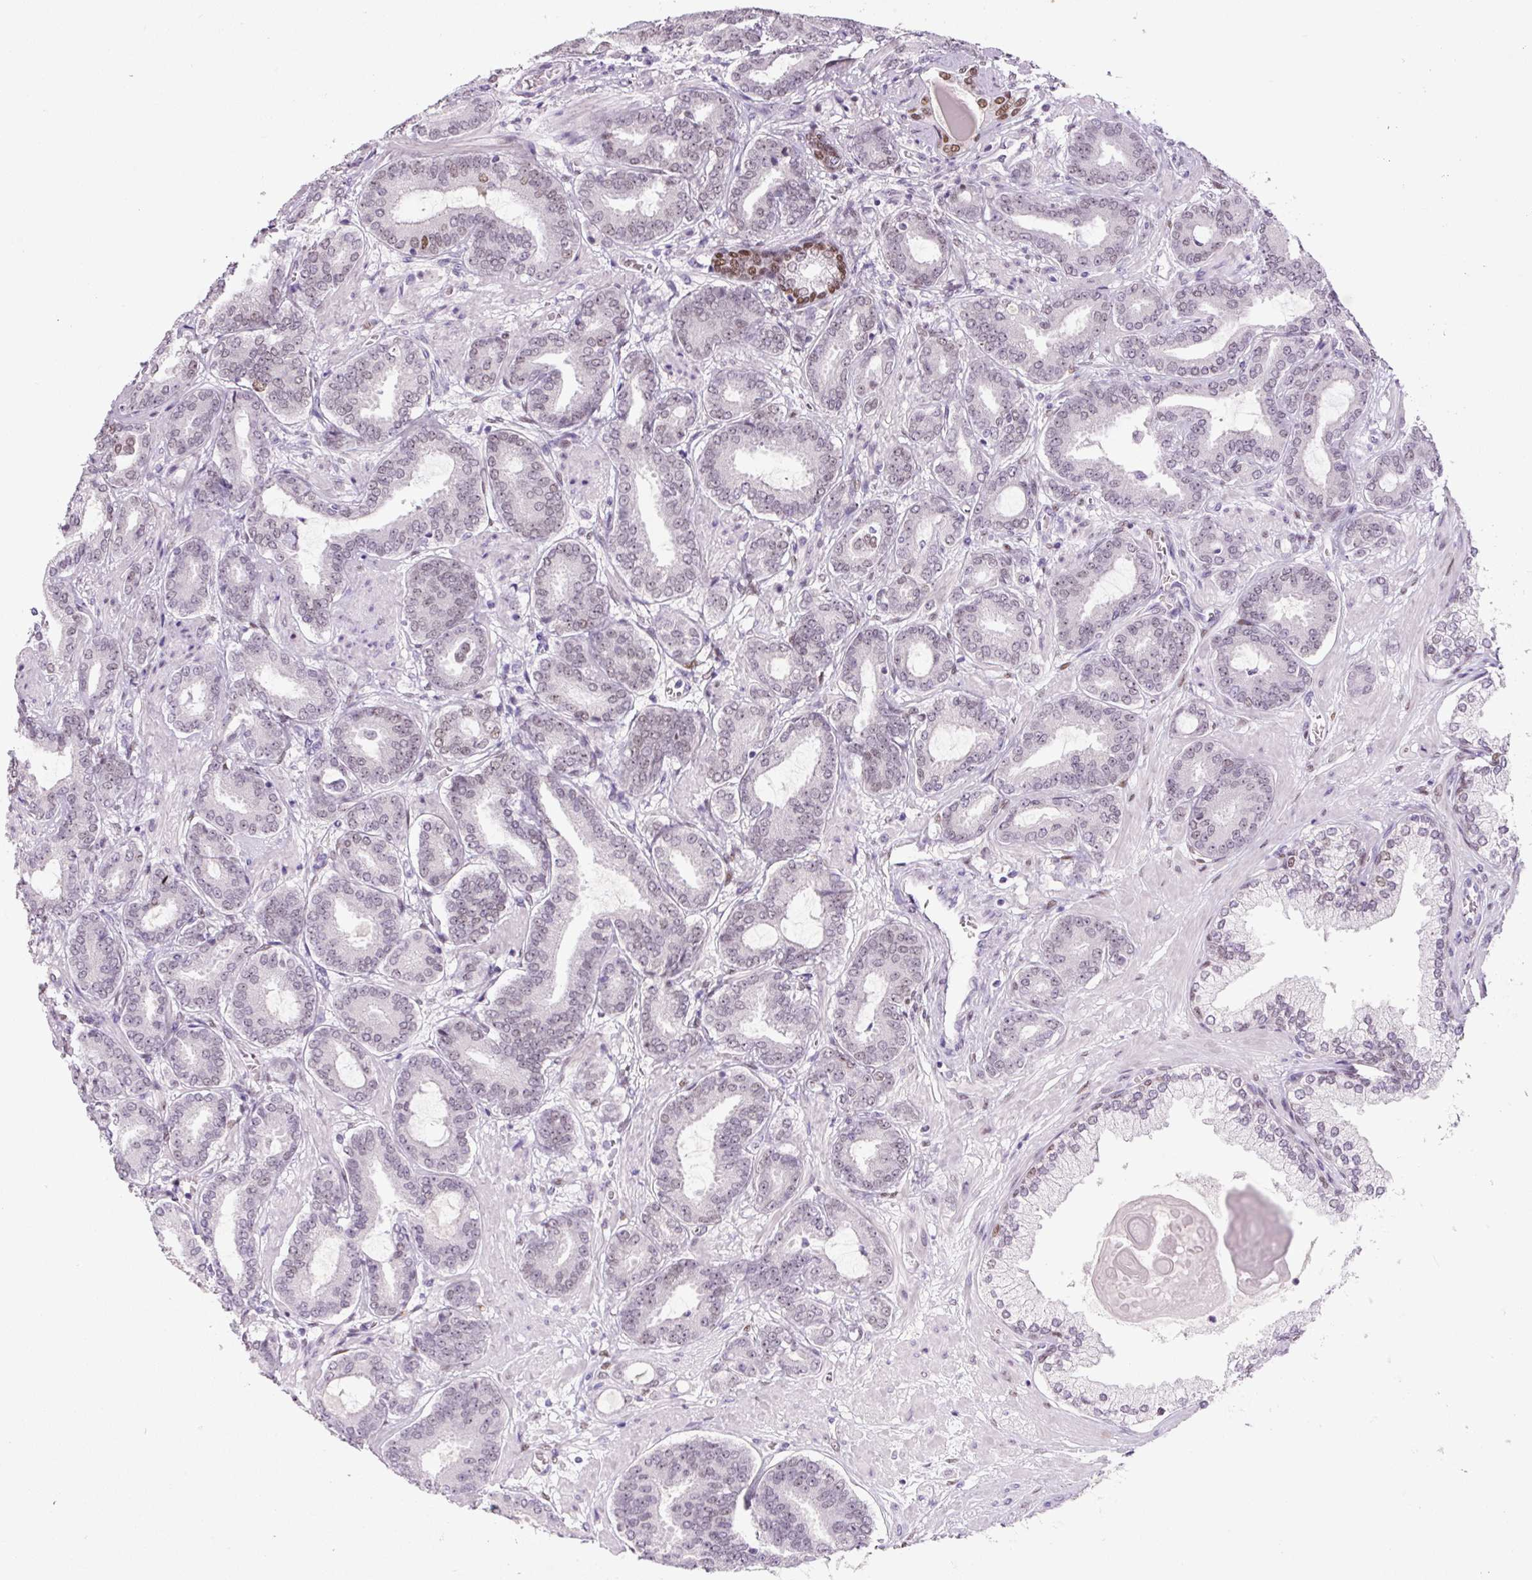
{"staining": {"intensity": "weak", "quantity": "25%-75%", "location": "nuclear"}, "tissue": "prostate cancer", "cell_type": "Tumor cells", "image_type": "cancer", "snomed": [{"axis": "morphology", "description": "Adenocarcinoma, Low grade"}, {"axis": "topography", "description": "Prostate and seminal vesicle, NOS"}], "caption": "Prostate adenocarcinoma (low-grade) stained for a protein (brown) reveals weak nuclear positive staining in about 25%-75% of tumor cells.", "gene": "SIX1", "patient": {"sex": "male", "age": 61}}